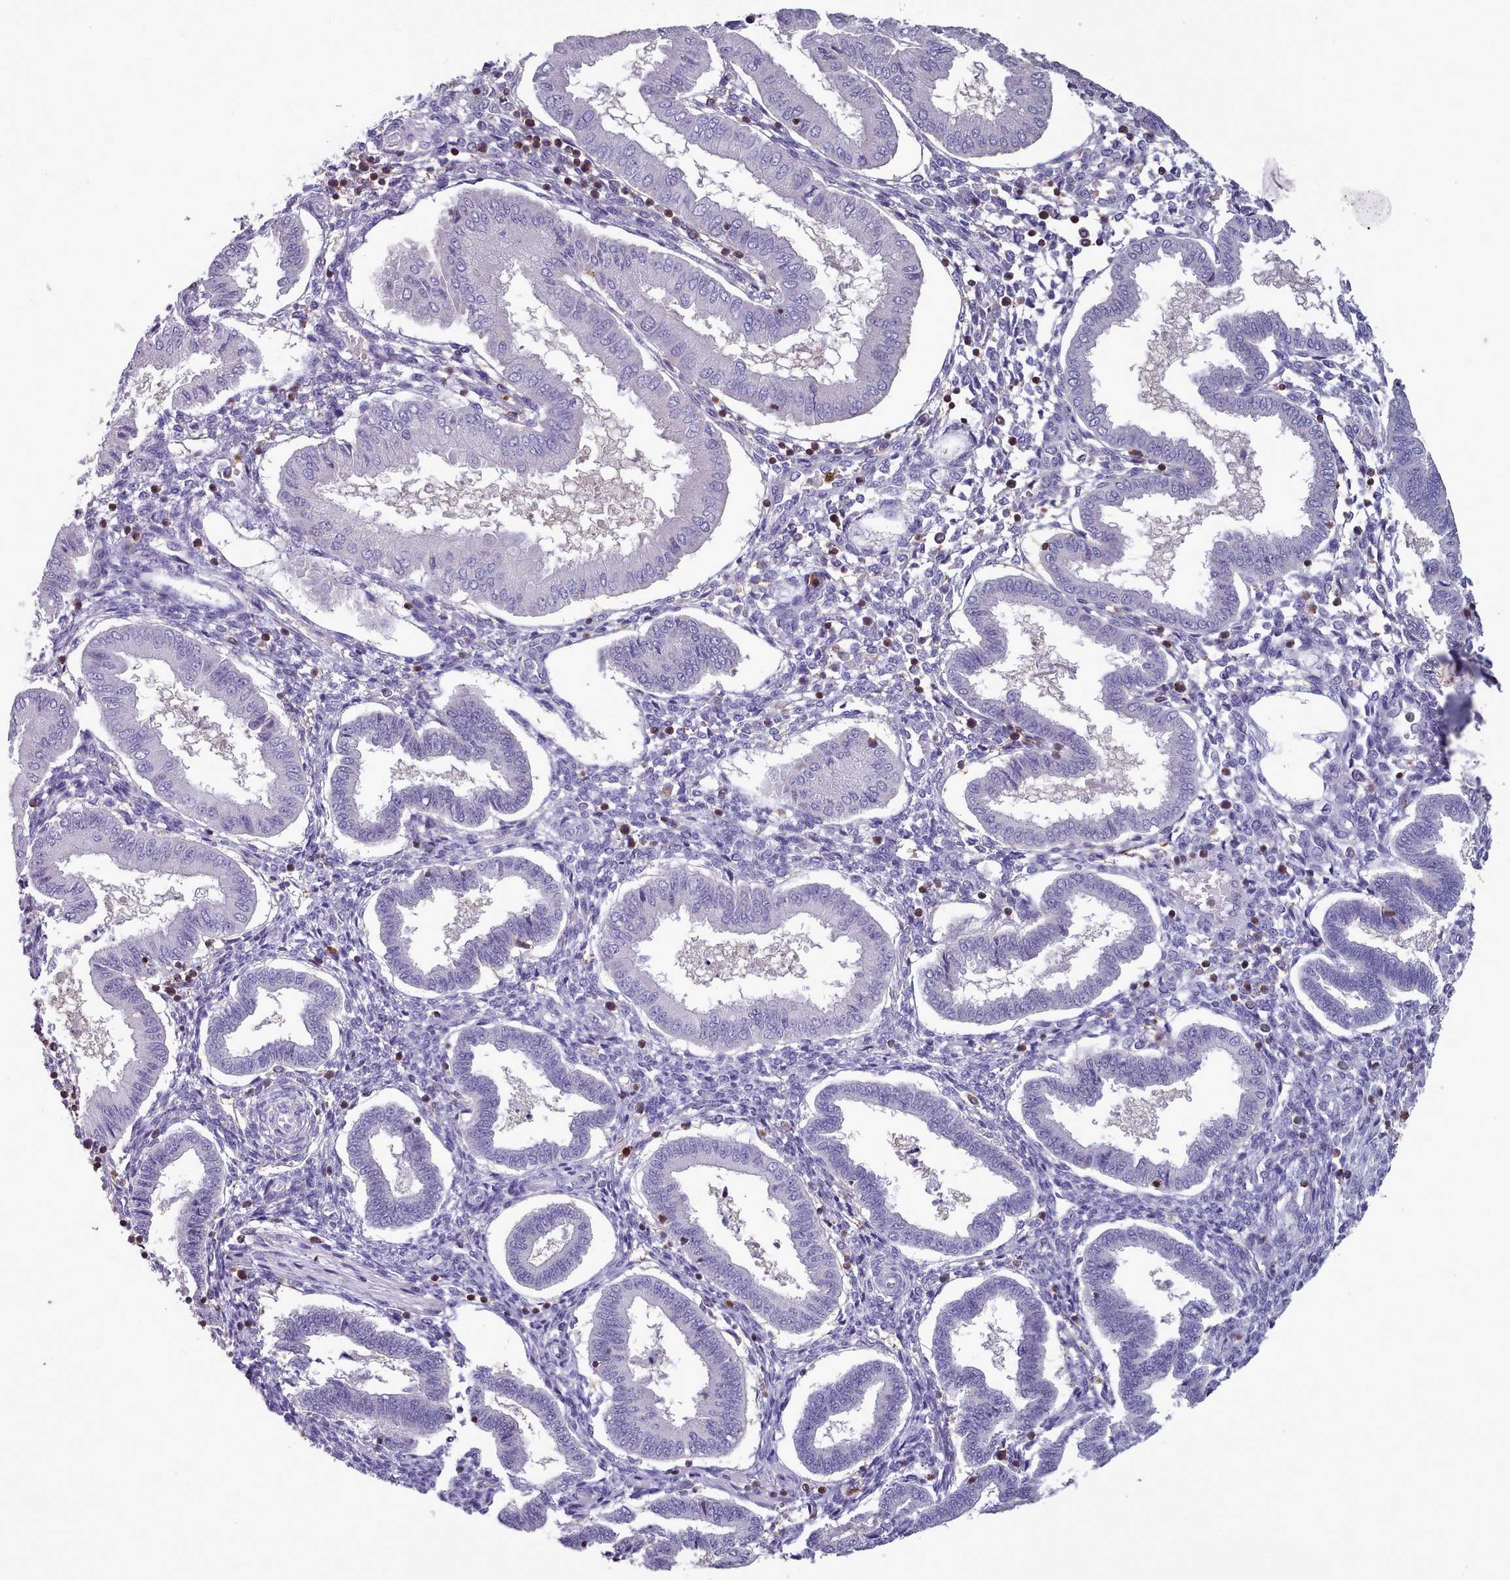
{"staining": {"intensity": "negative", "quantity": "none", "location": "none"}, "tissue": "endometrium", "cell_type": "Cells in endometrial stroma", "image_type": "normal", "snomed": [{"axis": "morphology", "description": "Normal tissue, NOS"}, {"axis": "topography", "description": "Endometrium"}], "caption": "Endometrium stained for a protein using IHC displays no positivity cells in endometrial stroma.", "gene": "RAC1", "patient": {"sex": "female", "age": 24}}